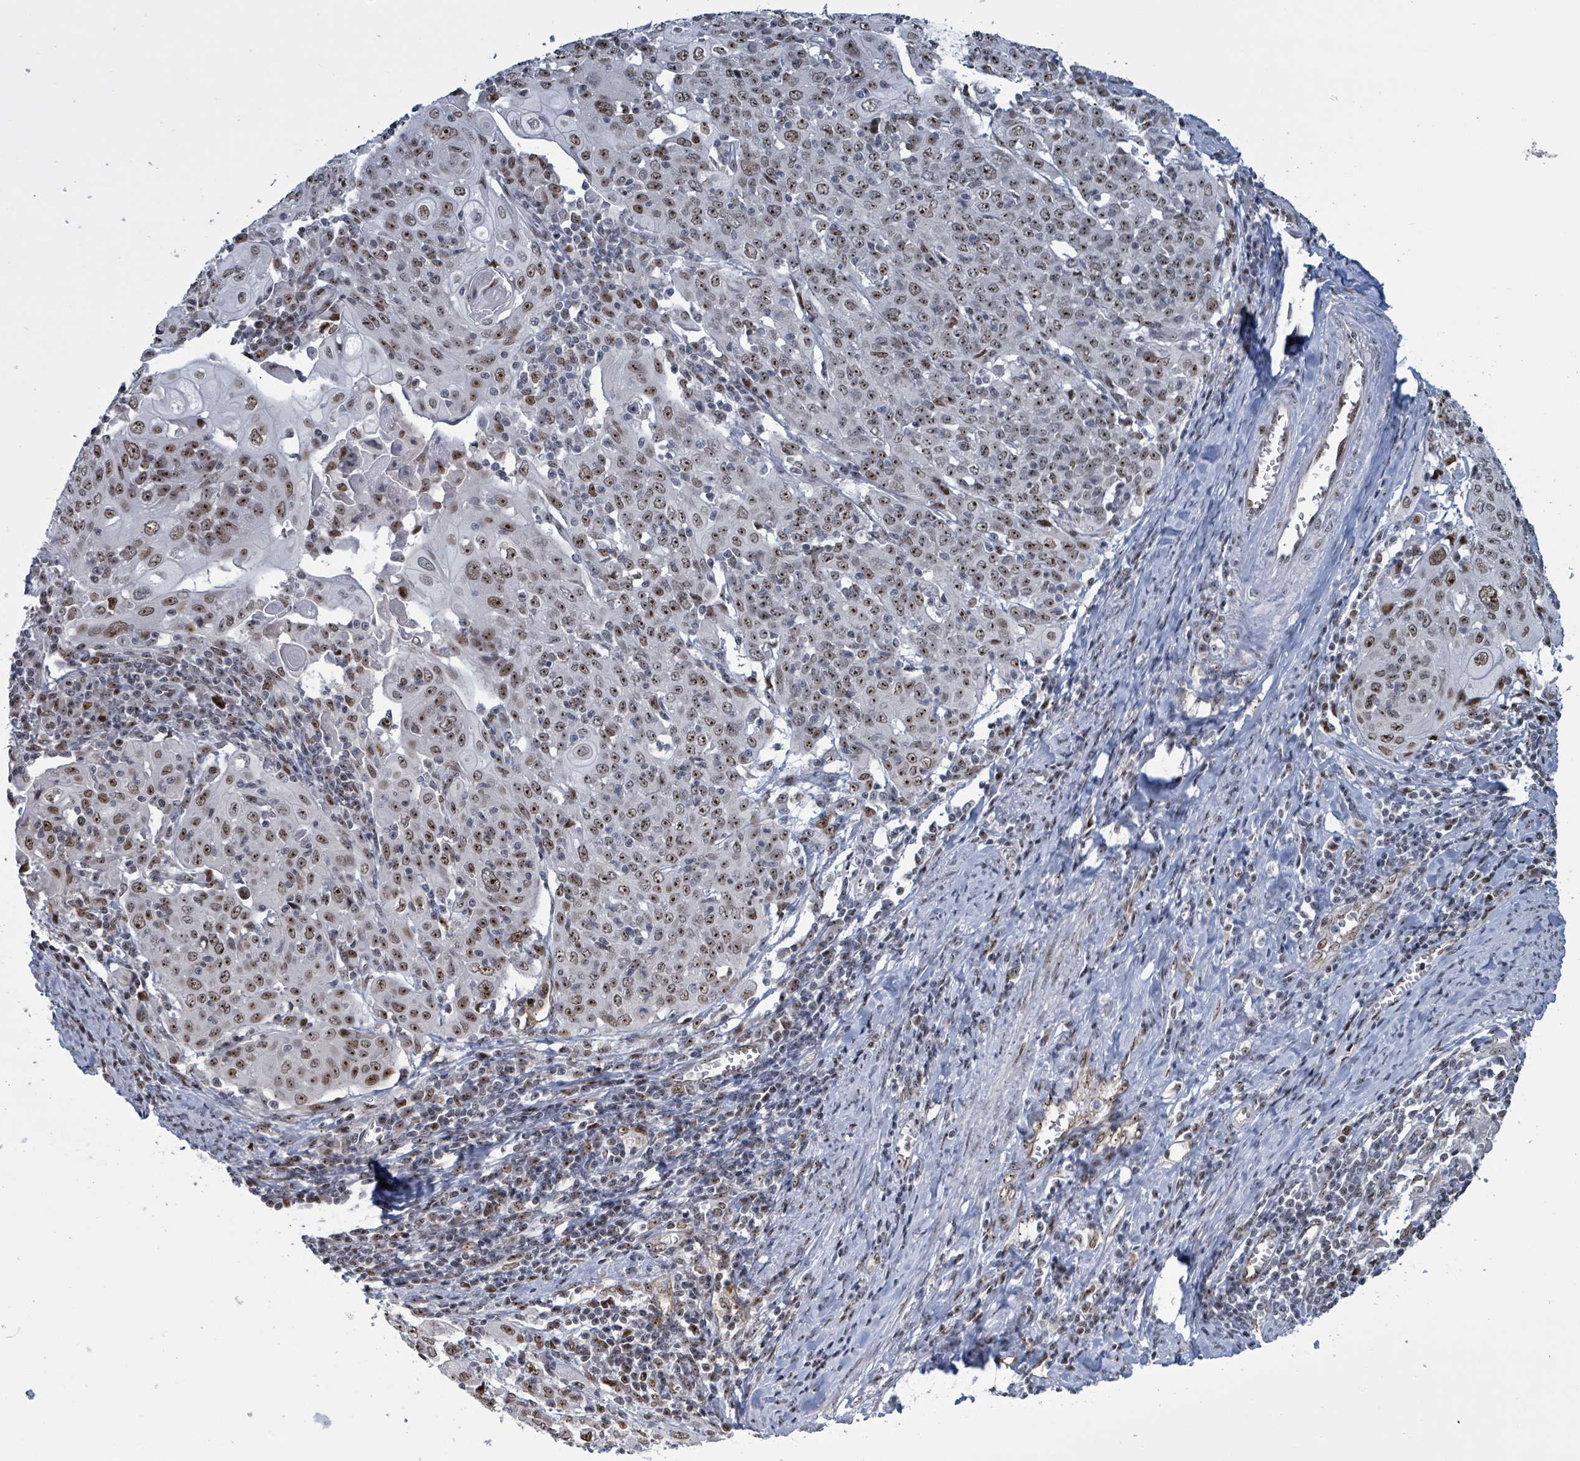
{"staining": {"intensity": "moderate", "quantity": ">75%", "location": "nuclear"}, "tissue": "cervical cancer", "cell_type": "Tumor cells", "image_type": "cancer", "snomed": [{"axis": "morphology", "description": "Squamous cell carcinoma, NOS"}, {"axis": "topography", "description": "Cervix"}], "caption": "Approximately >75% of tumor cells in human squamous cell carcinoma (cervical) show moderate nuclear protein expression as visualized by brown immunohistochemical staining.", "gene": "RRN3", "patient": {"sex": "female", "age": 67}}